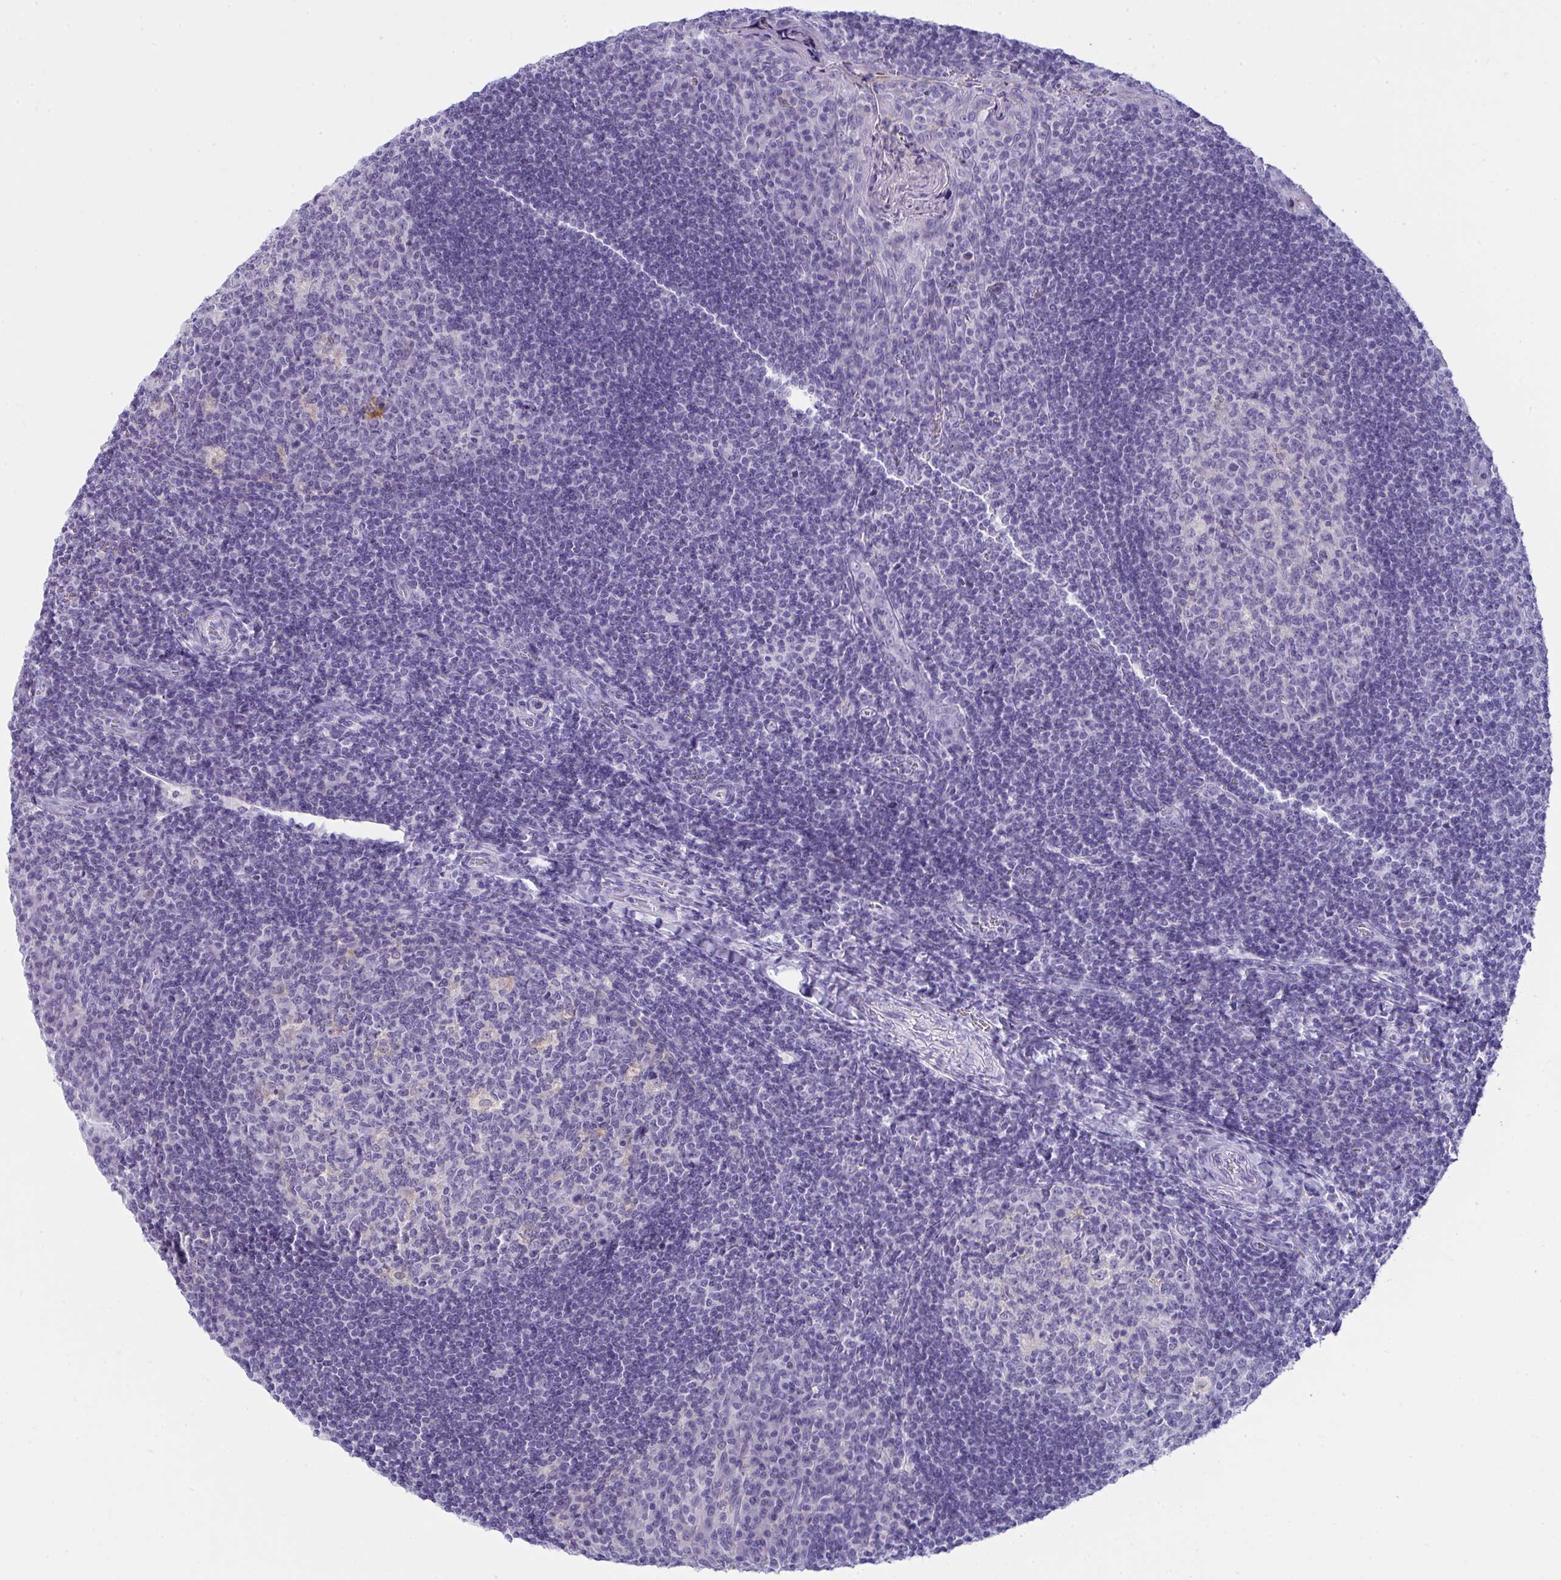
{"staining": {"intensity": "negative", "quantity": "none", "location": "none"}, "tissue": "tonsil", "cell_type": "Germinal center cells", "image_type": "normal", "snomed": [{"axis": "morphology", "description": "Normal tissue, NOS"}, {"axis": "topography", "description": "Tonsil"}], "caption": "An immunohistochemistry (IHC) micrograph of benign tonsil is shown. There is no staining in germinal center cells of tonsil. (IHC, brightfield microscopy, high magnification).", "gene": "RANBP2", "patient": {"sex": "male", "age": 17}}